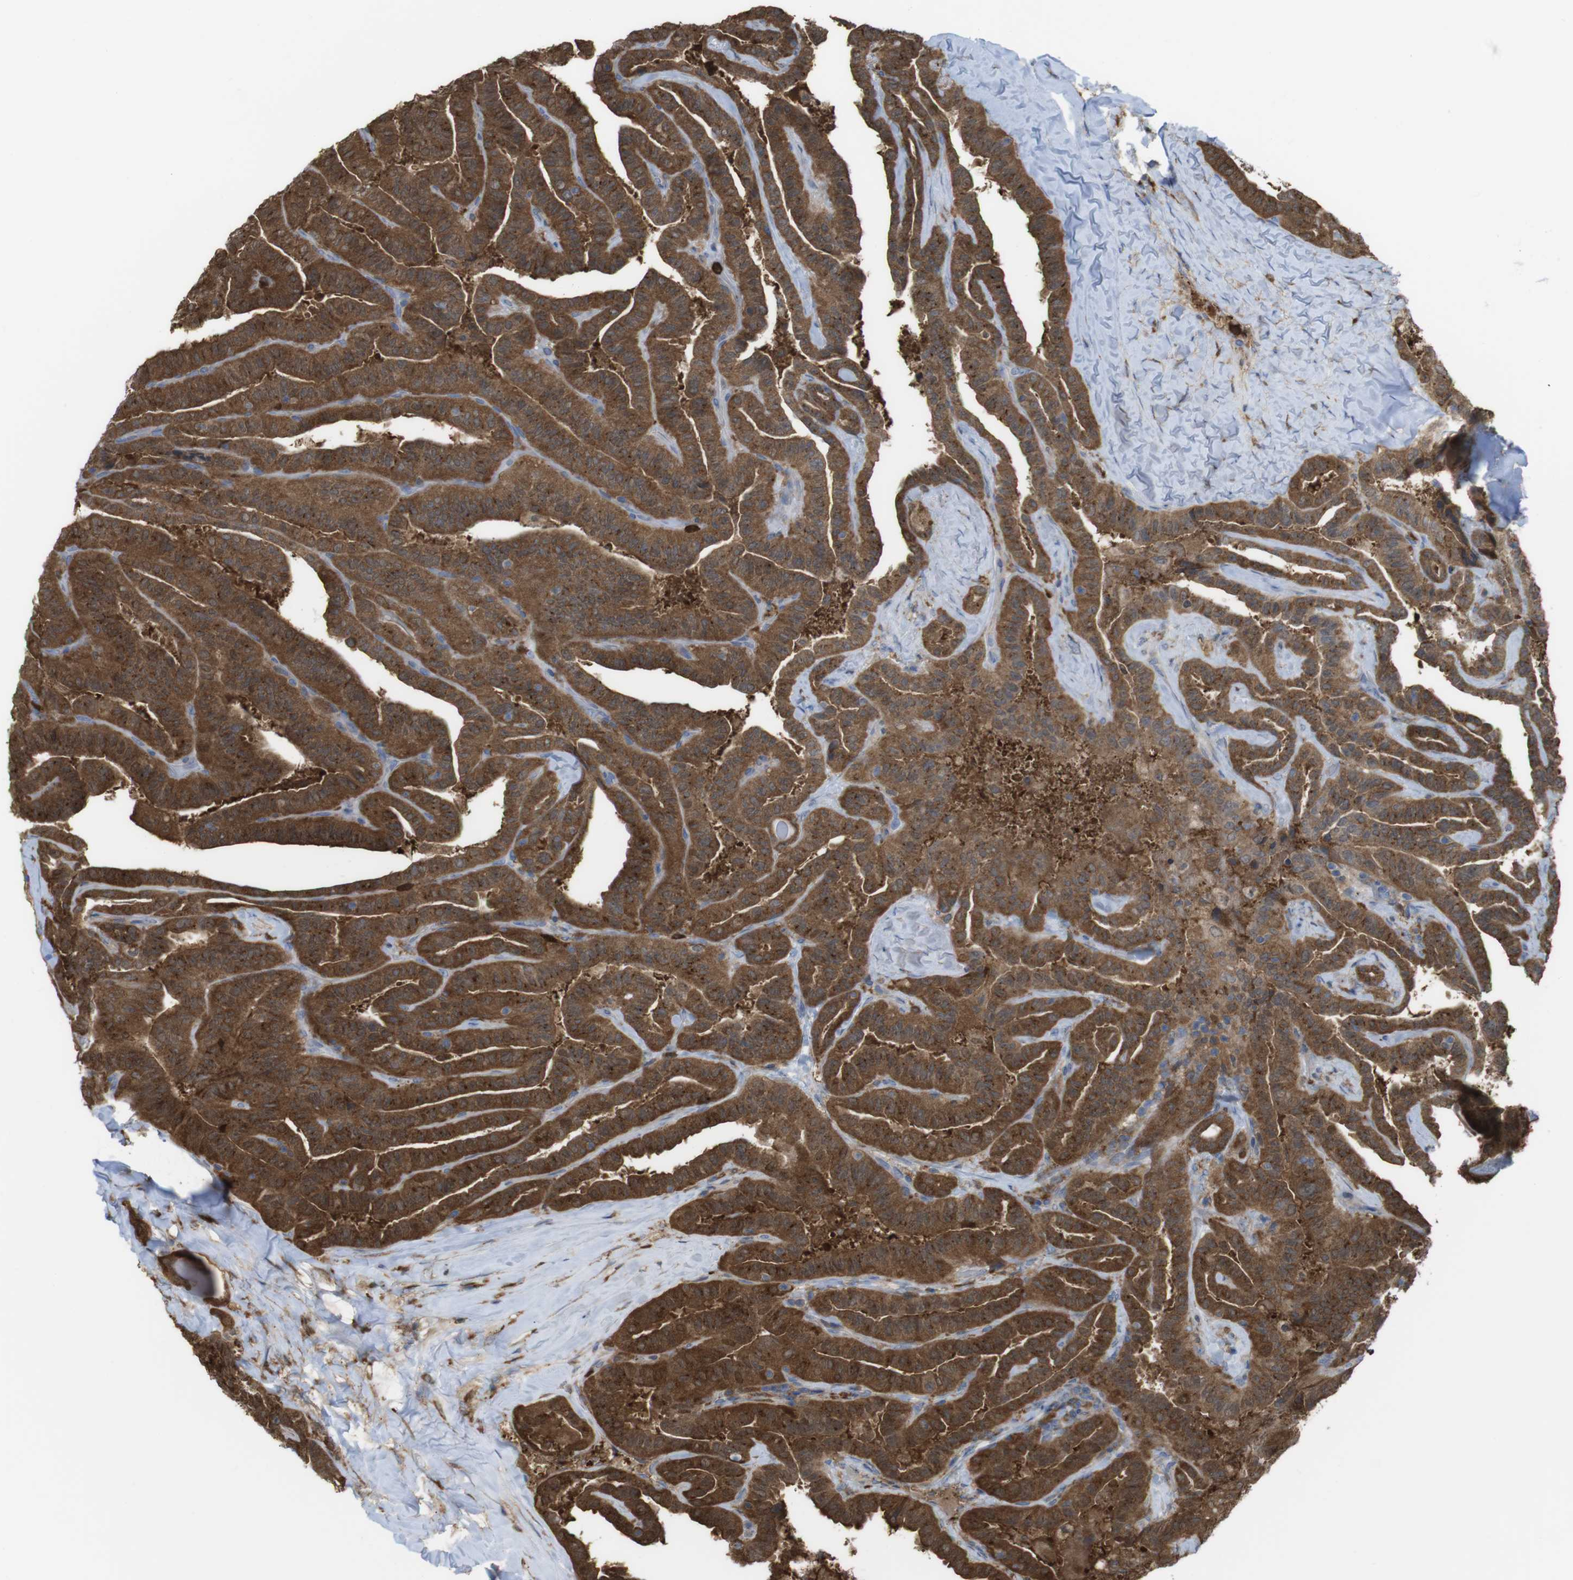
{"staining": {"intensity": "strong", "quantity": ">75%", "location": "cytoplasmic/membranous"}, "tissue": "thyroid cancer", "cell_type": "Tumor cells", "image_type": "cancer", "snomed": [{"axis": "morphology", "description": "Papillary adenocarcinoma, NOS"}, {"axis": "topography", "description": "Thyroid gland"}], "caption": "A brown stain highlights strong cytoplasmic/membranous staining of a protein in thyroid cancer (papillary adenocarcinoma) tumor cells. The protein of interest is shown in brown color, while the nuclei are stained blue.", "gene": "PRKCD", "patient": {"sex": "male", "age": 77}}